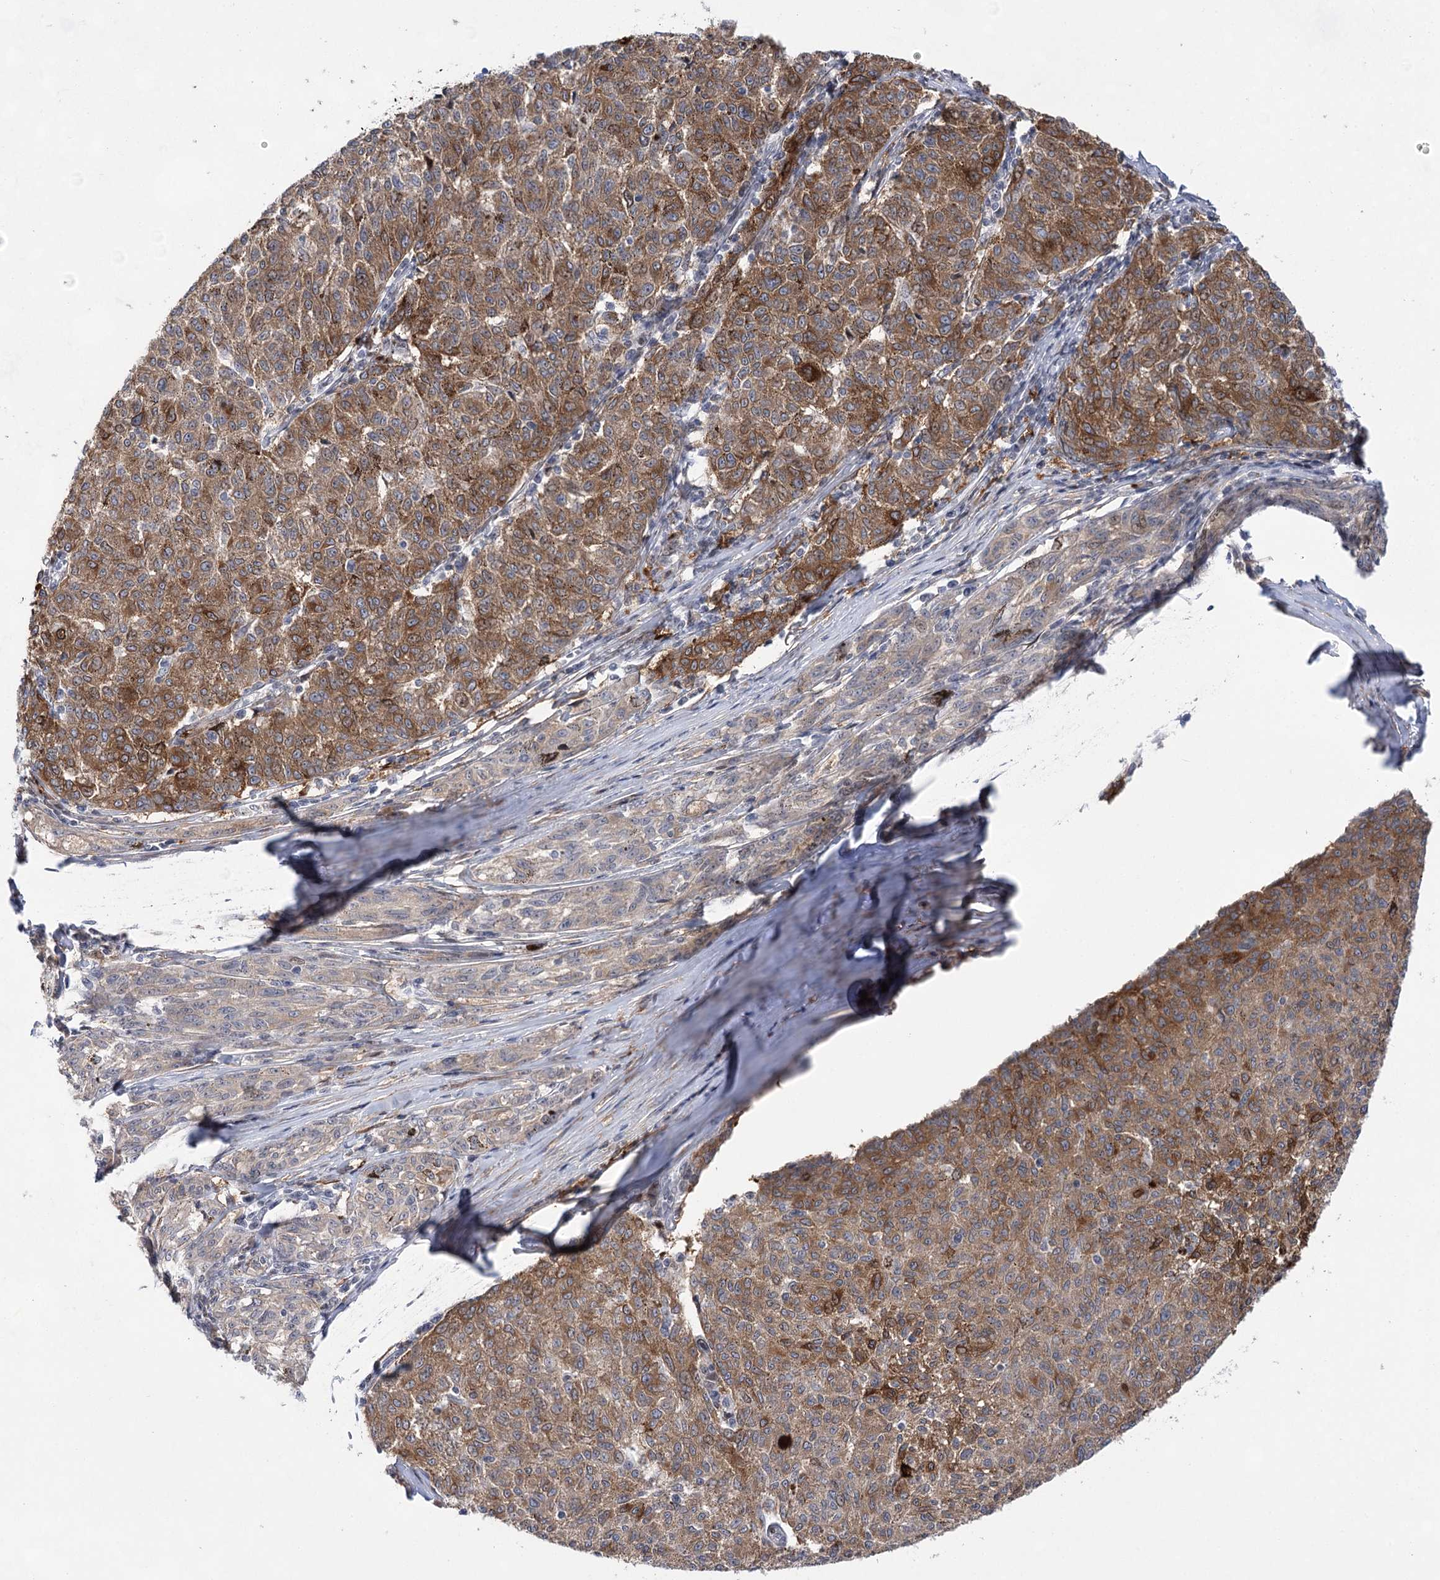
{"staining": {"intensity": "moderate", "quantity": ">75%", "location": "cytoplasmic/membranous"}, "tissue": "melanoma", "cell_type": "Tumor cells", "image_type": "cancer", "snomed": [{"axis": "morphology", "description": "Malignant melanoma, NOS"}, {"axis": "topography", "description": "Skin"}], "caption": "Melanoma tissue demonstrates moderate cytoplasmic/membranous expression in about >75% of tumor cells", "gene": "UGDH", "patient": {"sex": "female", "age": 72}}